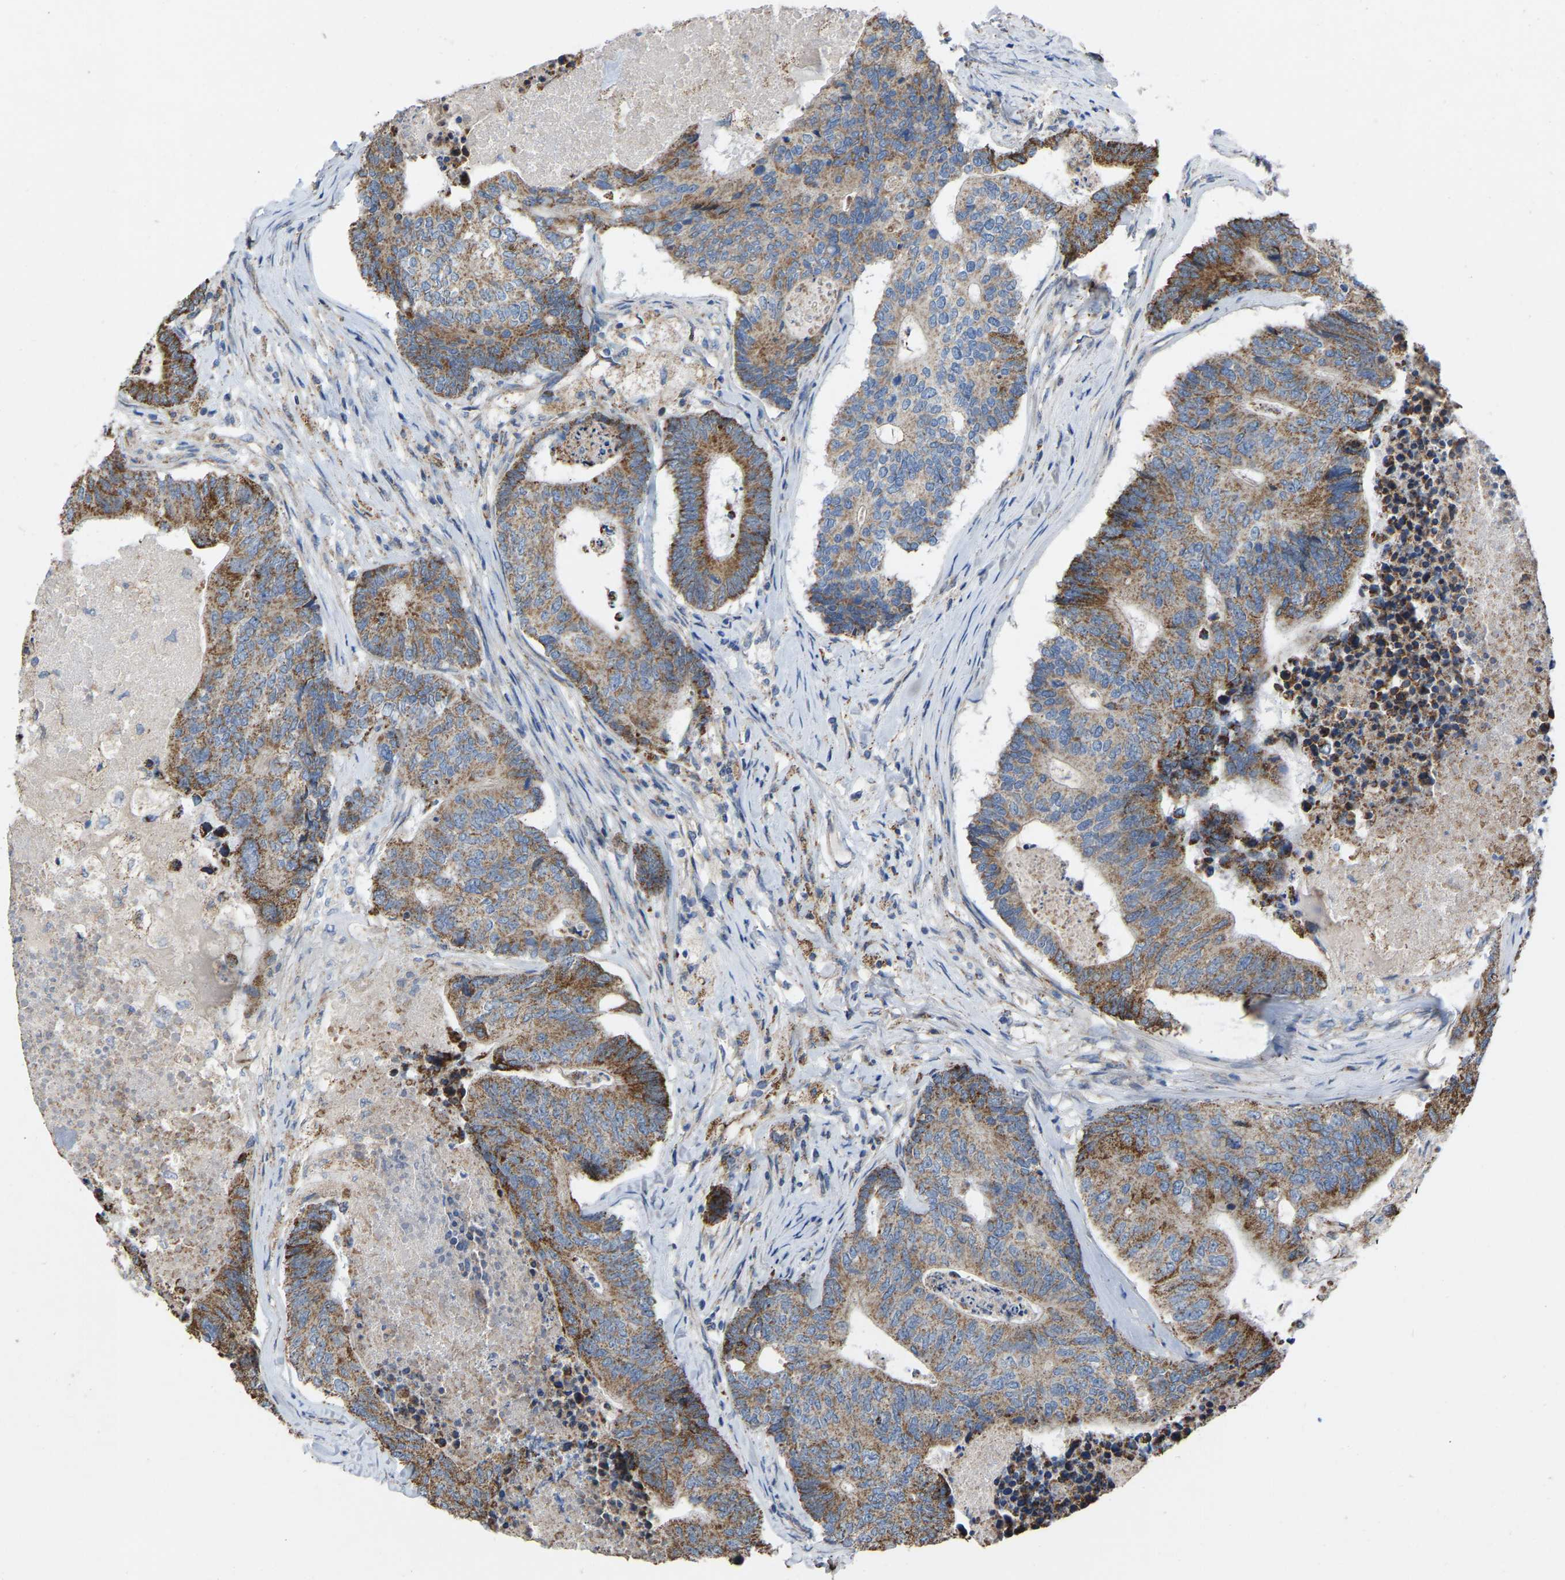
{"staining": {"intensity": "moderate", "quantity": ">75%", "location": "cytoplasmic/membranous"}, "tissue": "colorectal cancer", "cell_type": "Tumor cells", "image_type": "cancer", "snomed": [{"axis": "morphology", "description": "Adenocarcinoma, NOS"}, {"axis": "topography", "description": "Colon"}], "caption": "A brown stain shows moderate cytoplasmic/membranous positivity of a protein in human colorectal cancer (adenocarcinoma) tumor cells.", "gene": "BCL10", "patient": {"sex": "female", "age": 67}}